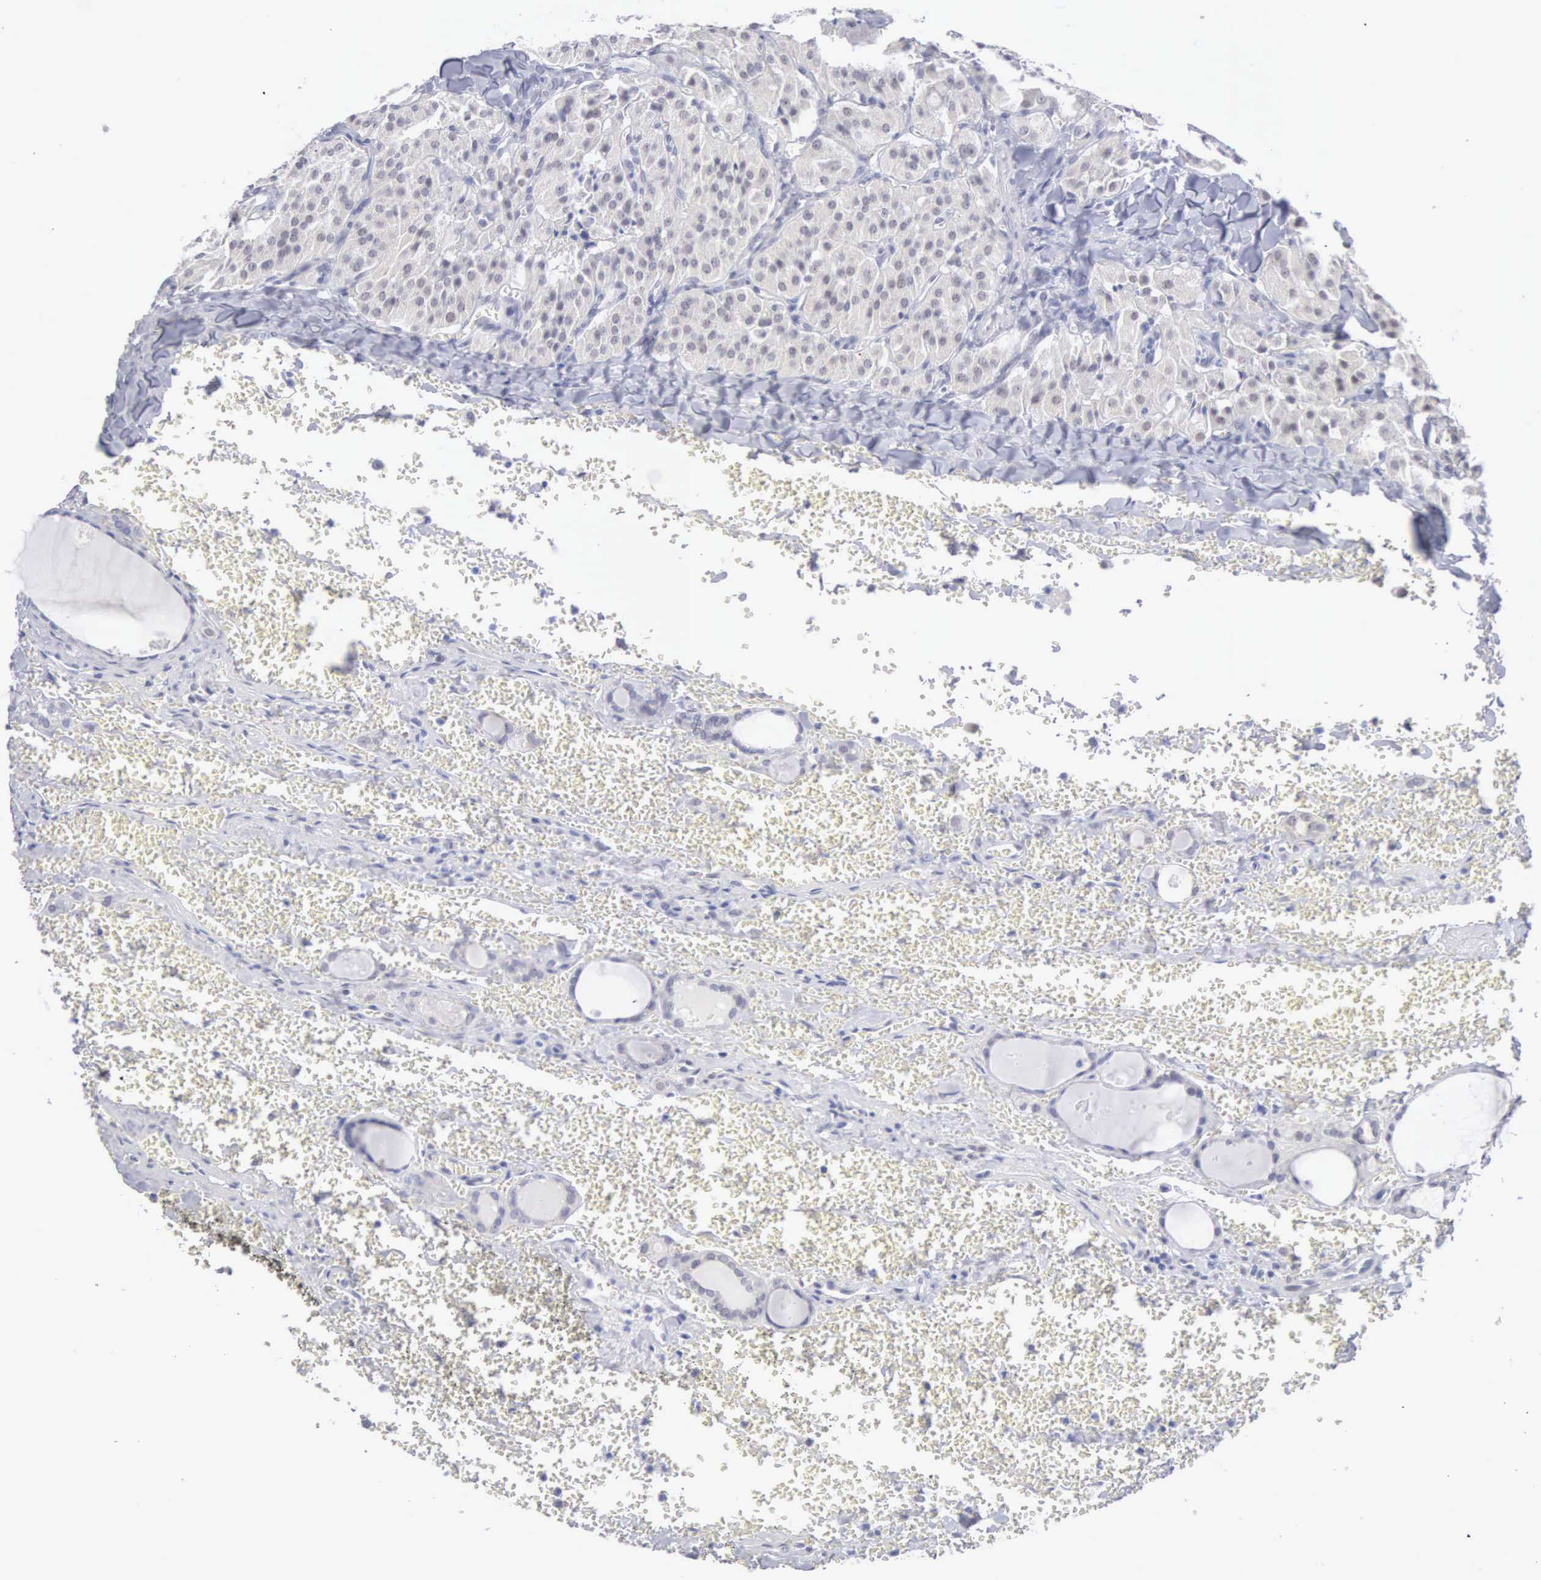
{"staining": {"intensity": "negative", "quantity": "none", "location": "none"}, "tissue": "thyroid cancer", "cell_type": "Tumor cells", "image_type": "cancer", "snomed": [{"axis": "morphology", "description": "Carcinoma, NOS"}, {"axis": "topography", "description": "Thyroid gland"}], "caption": "An image of human thyroid cancer is negative for staining in tumor cells.", "gene": "MNAT1", "patient": {"sex": "male", "age": 76}}